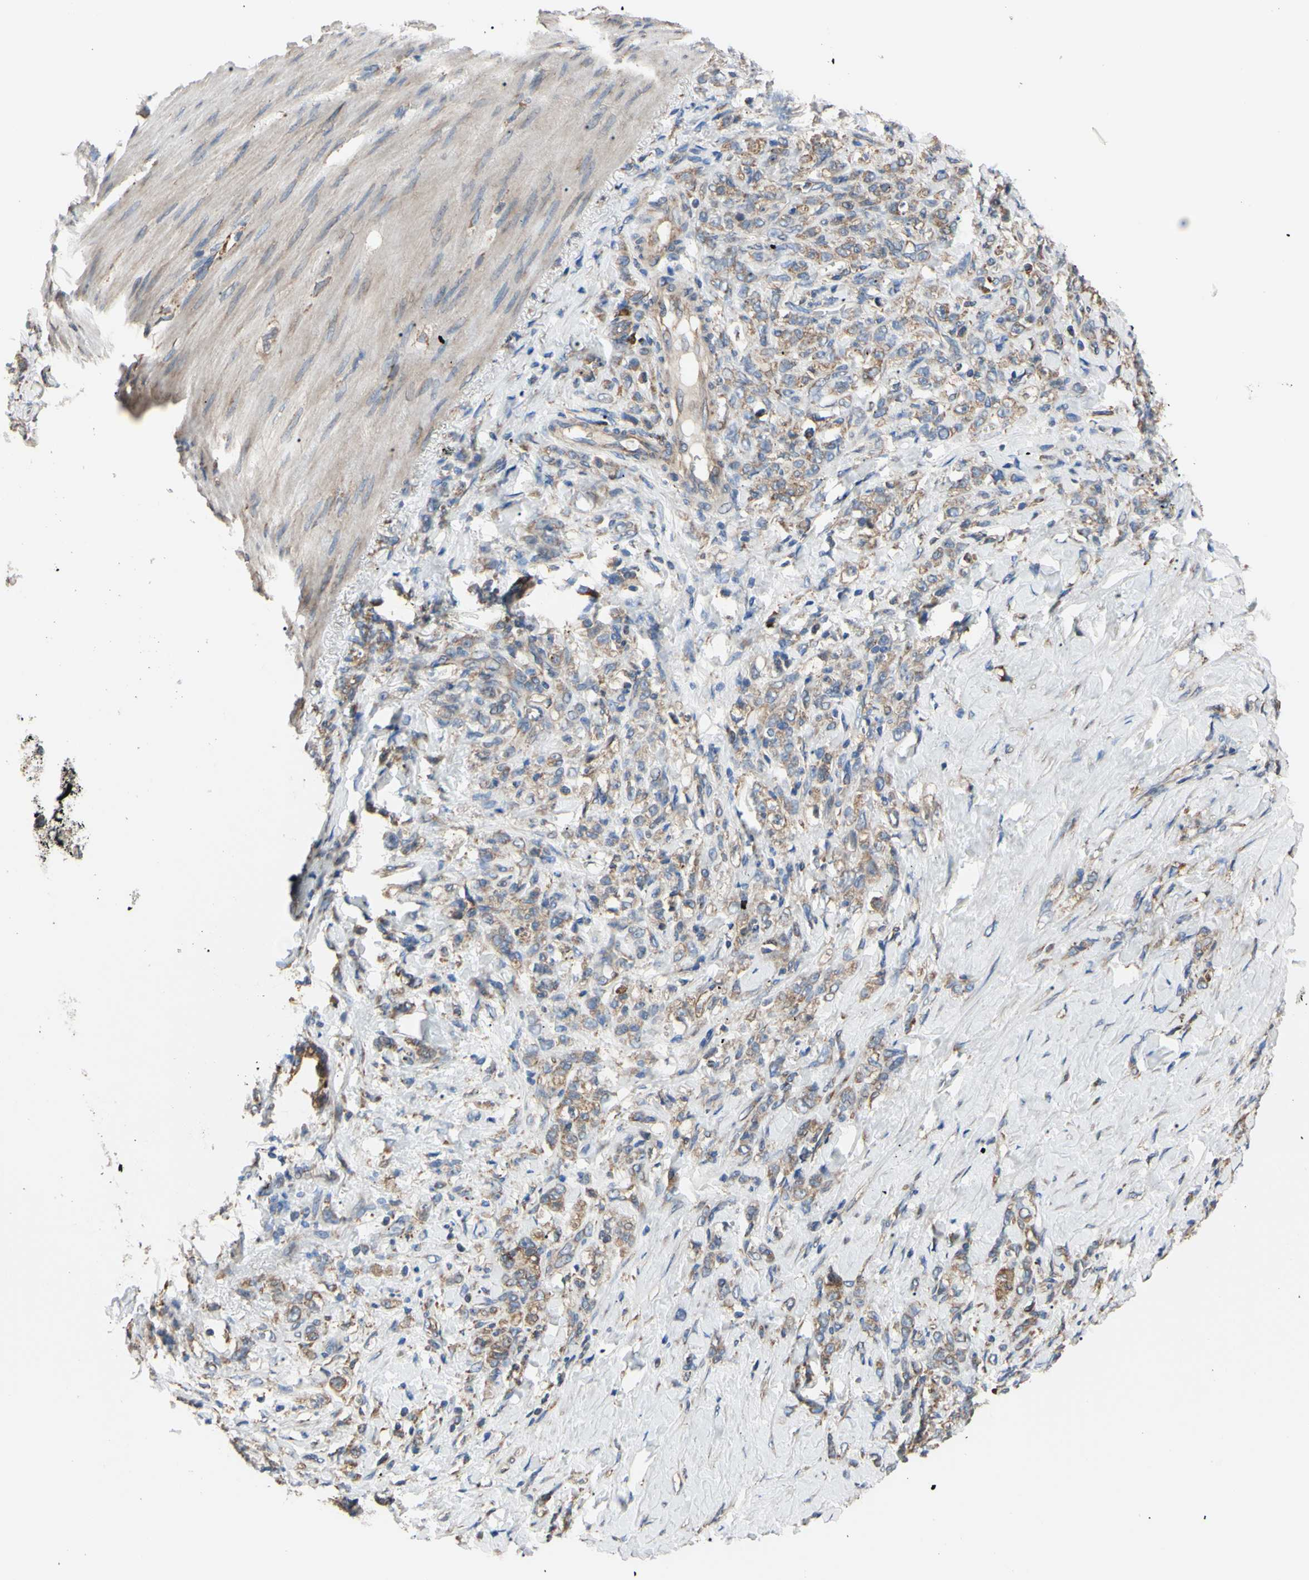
{"staining": {"intensity": "moderate", "quantity": ">75%", "location": "cytoplasmic/membranous"}, "tissue": "stomach cancer", "cell_type": "Tumor cells", "image_type": "cancer", "snomed": [{"axis": "morphology", "description": "Adenocarcinoma, NOS"}, {"axis": "topography", "description": "Stomach"}], "caption": "Immunohistochemistry (IHC) histopathology image of neoplastic tissue: adenocarcinoma (stomach) stained using immunohistochemistry (IHC) reveals medium levels of moderate protein expression localized specifically in the cytoplasmic/membranous of tumor cells, appearing as a cytoplasmic/membranous brown color.", "gene": "BMF", "patient": {"sex": "male", "age": 82}}